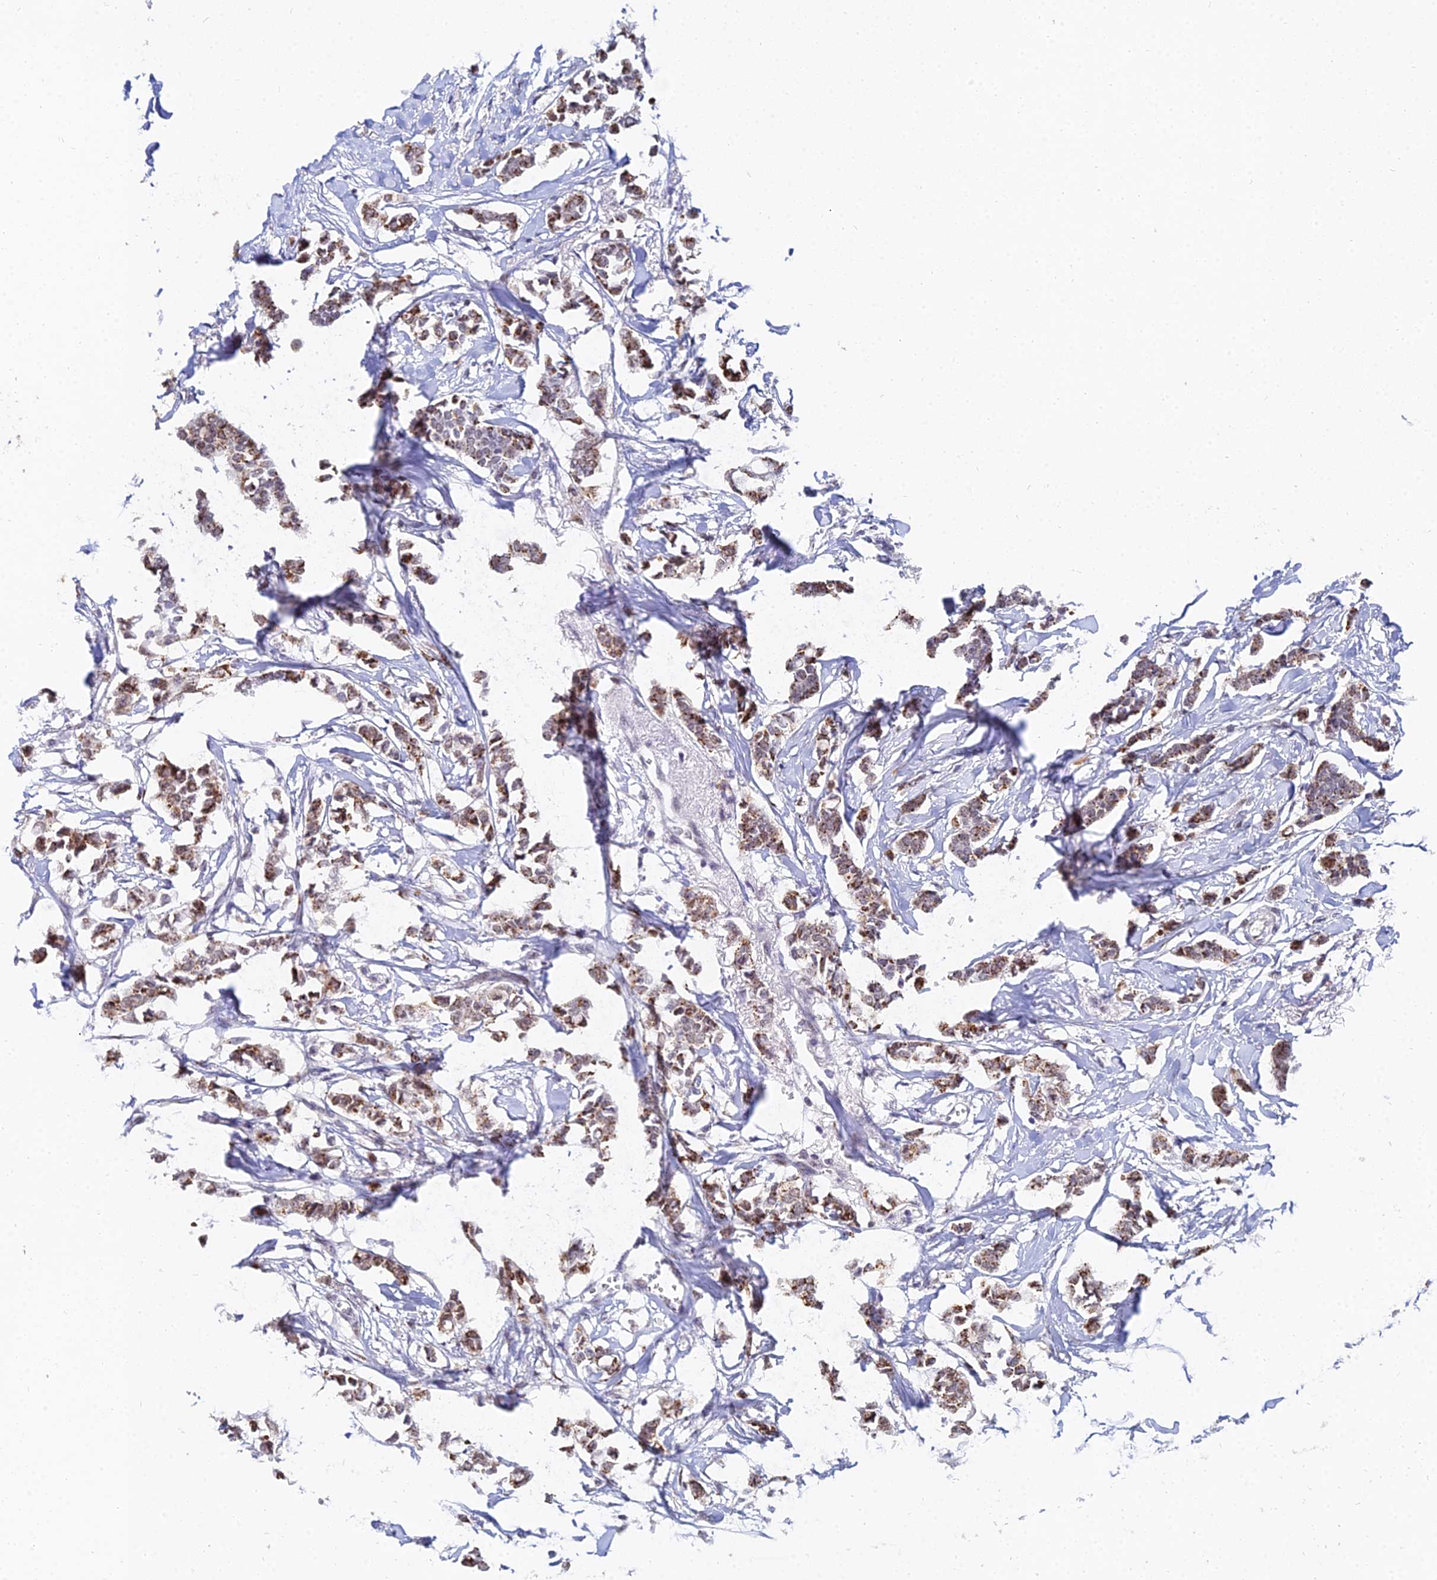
{"staining": {"intensity": "strong", "quantity": ">75%", "location": "cytoplasmic/membranous,nuclear"}, "tissue": "breast cancer", "cell_type": "Tumor cells", "image_type": "cancer", "snomed": [{"axis": "morphology", "description": "Duct carcinoma"}, {"axis": "topography", "description": "Breast"}], "caption": "Tumor cells exhibit high levels of strong cytoplasmic/membranous and nuclear staining in about >75% of cells in breast invasive ductal carcinoma.", "gene": "THOC3", "patient": {"sex": "female", "age": 41}}